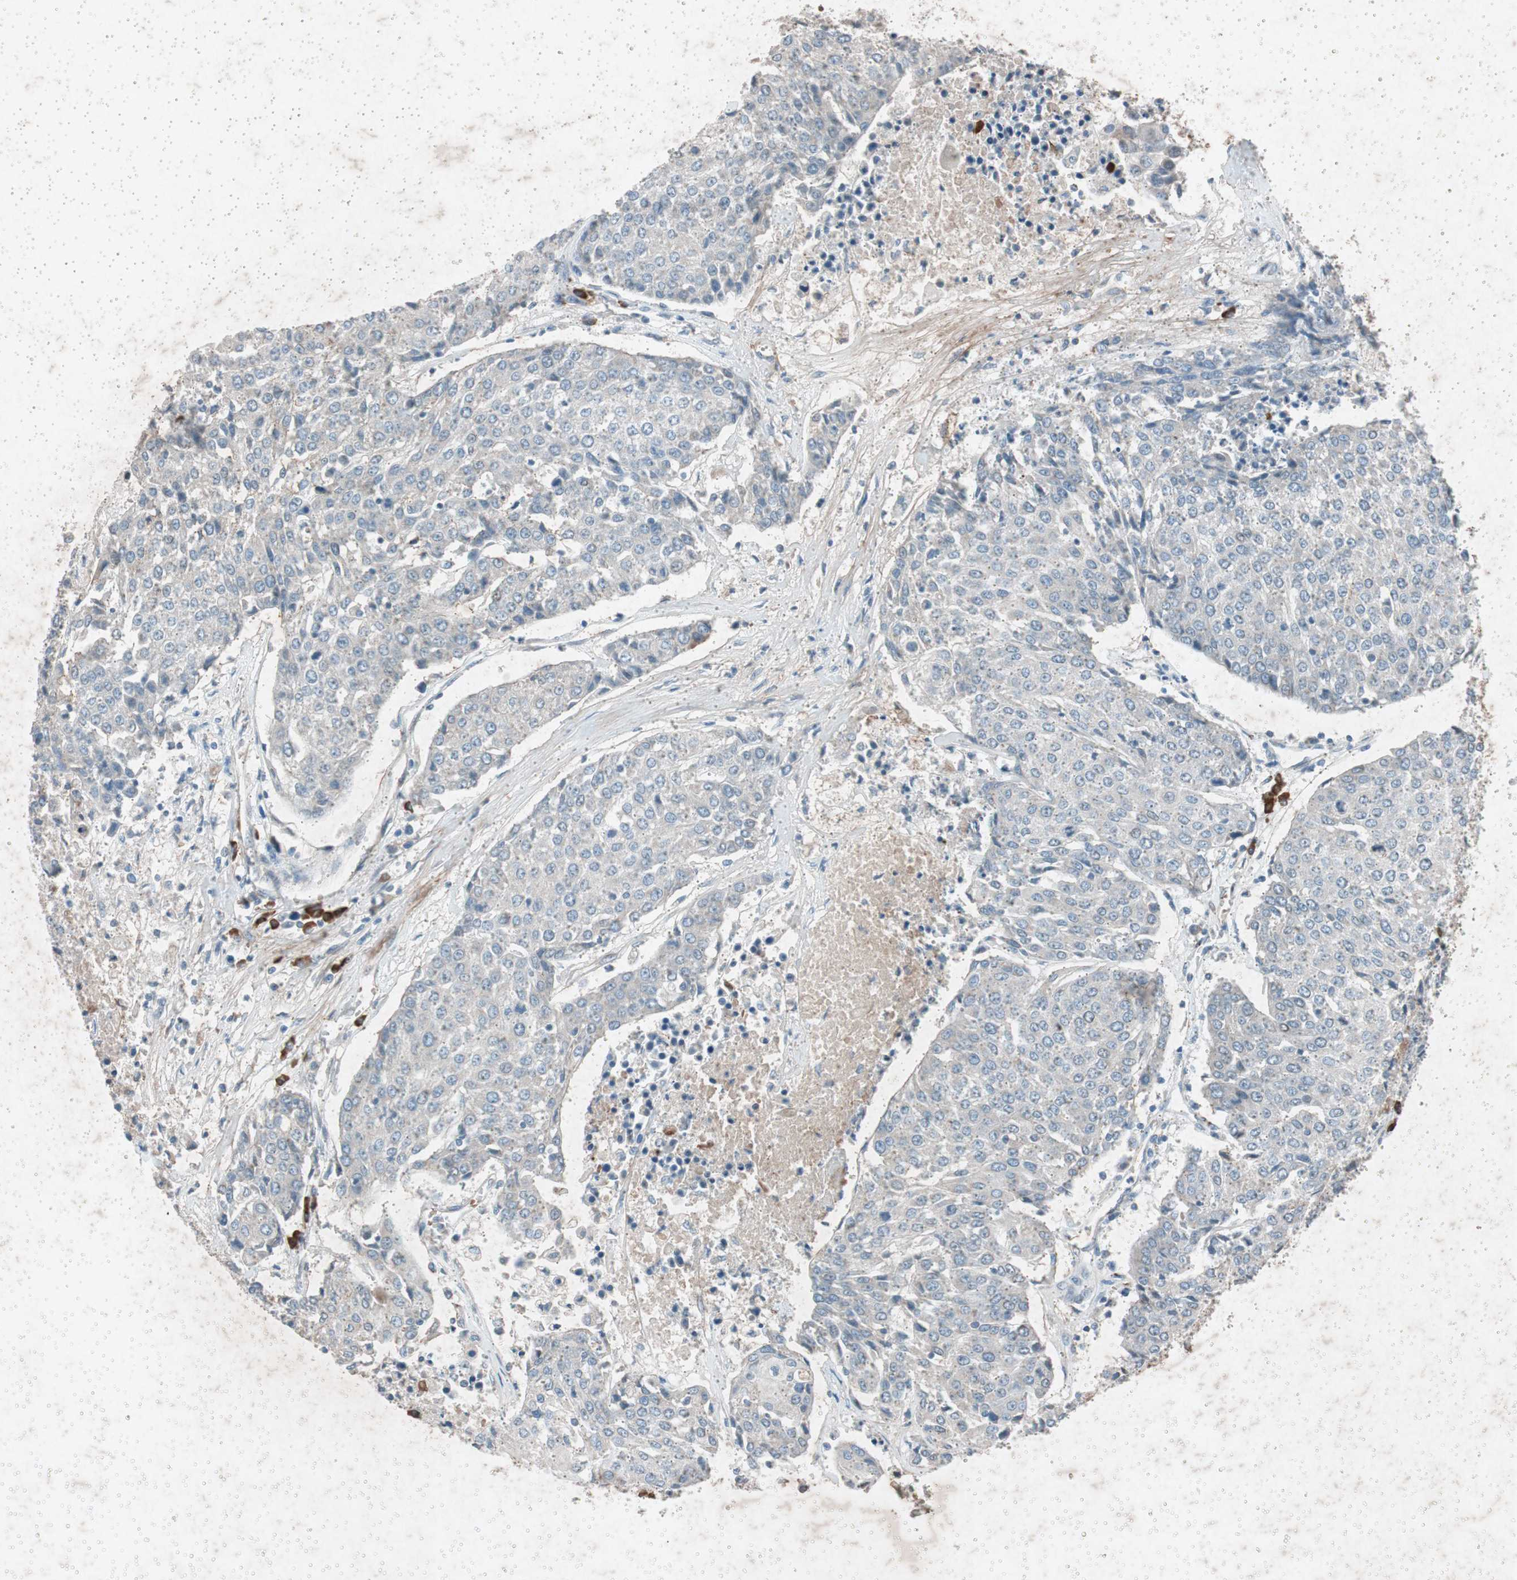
{"staining": {"intensity": "negative", "quantity": "none", "location": "none"}, "tissue": "urothelial cancer", "cell_type": "Tumor cells", "image_type": "cancer", "snomed": [{"axis": "morphology", "description": "Urothelial carcinoma, High grade"}, {"axis": "topography", "description": "Urinary bladder"}], "caption": "An immunohistochemistry image of urothelial cancer is shown. There is no staining in tumor cells of urothelial cancer. (DAB immunohistochemistry (IHC) with hematoxylin counter stain).", "gene": "GRB7", "patient": {"sex": "female", "age": 85}}